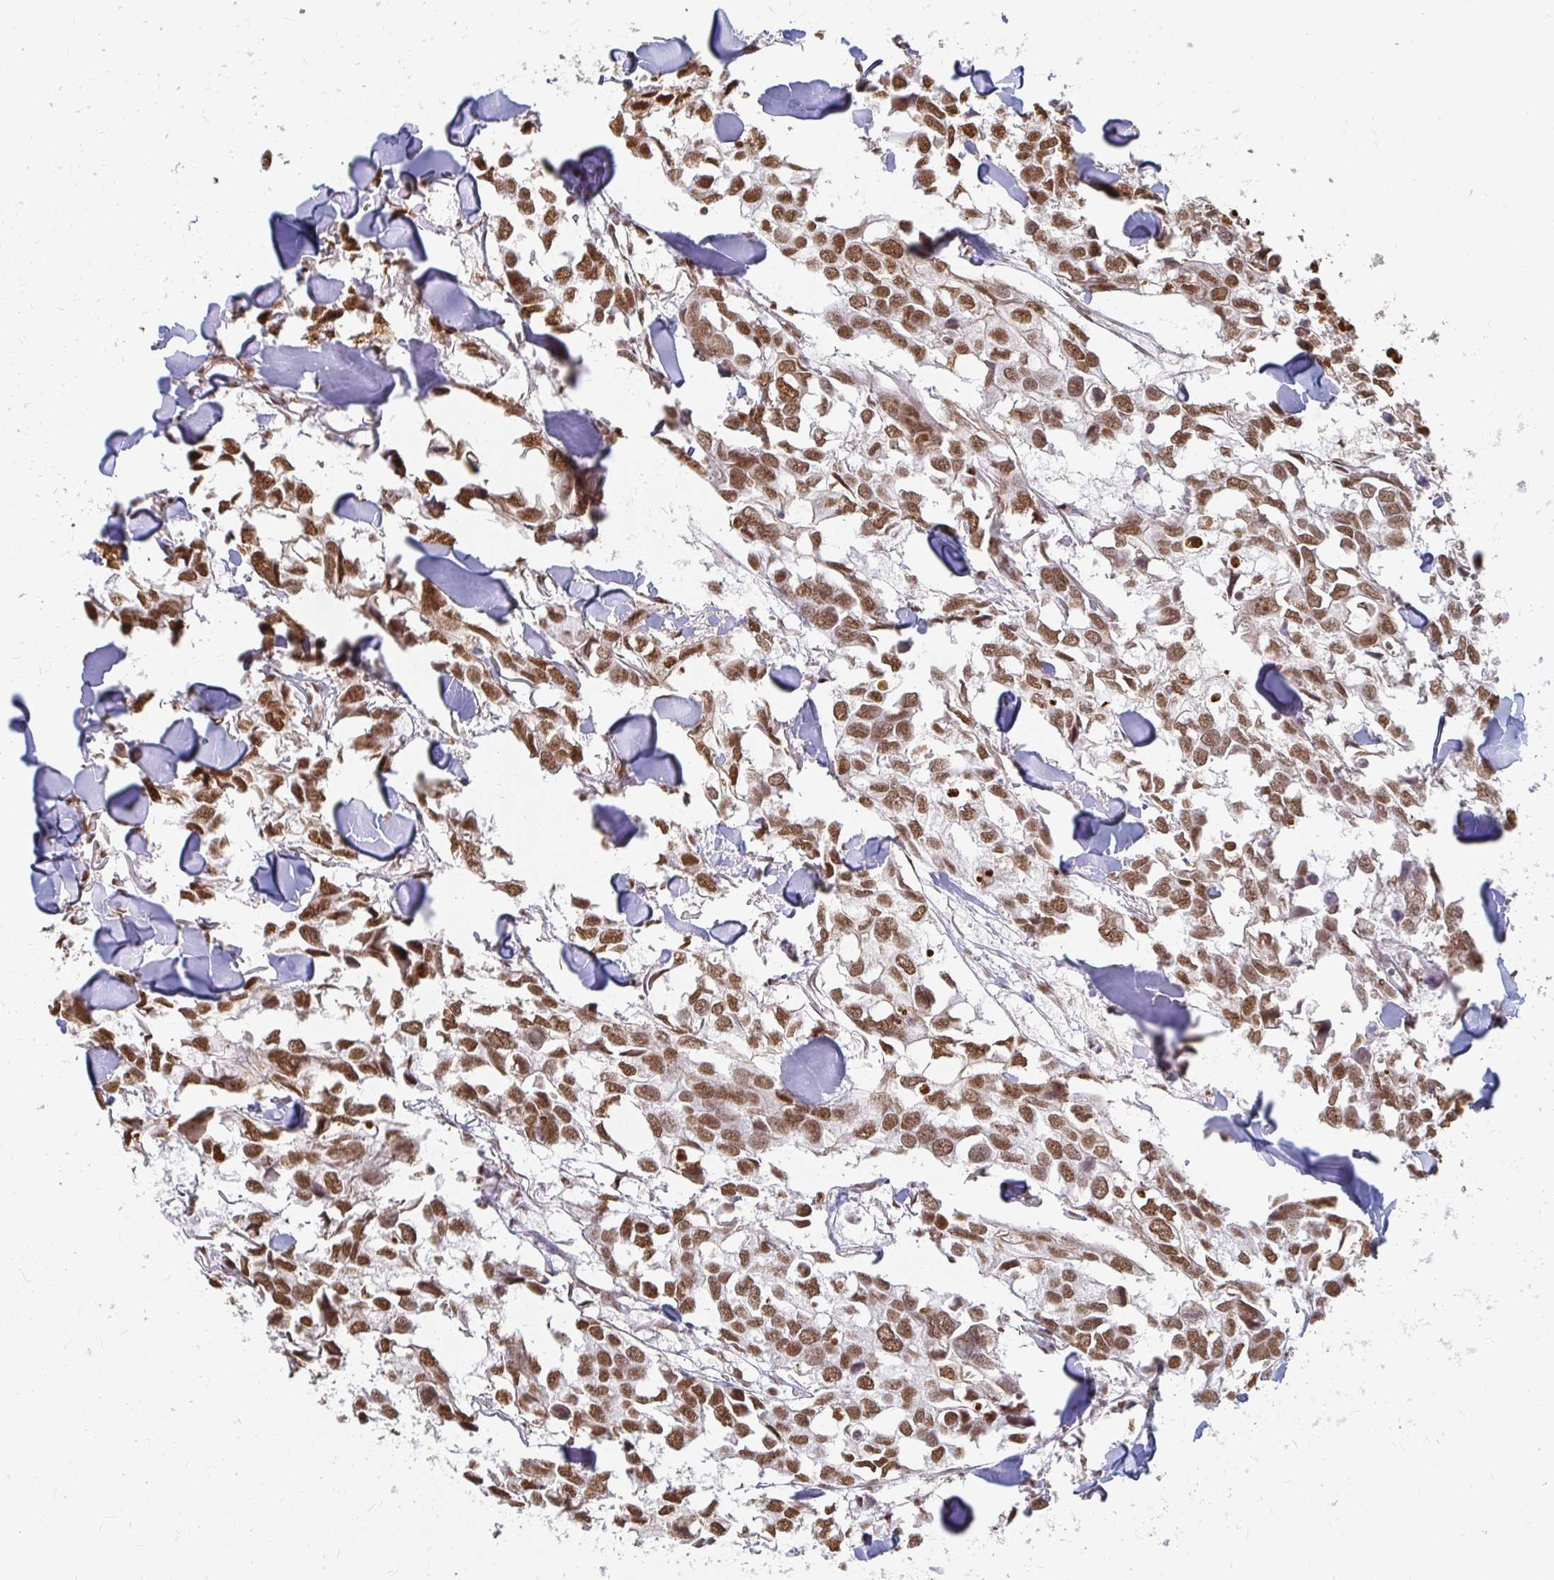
{"staining": {"intensity": "moderate", "quantity": ">75%", "location": "nuclear"}, "tissue": "breast cancer", "cell_type": "Tumor cells", "image_type": "cancer", "snomed": [{"axis": "morphology", "description": "Duct carcinoma"}, {"axis": "topography", "description": "Breast"}], "caption": "Immunohistochemistry staining of breast intraductal carcinoma, which reveals medium levels of moderate nuclear positivity in approximately >75% of tumor cells indicating moderate nuclear protein staining. The staining was performed using DAB (brown) for protein detection and nuclei were counterstained in hematoxylin (blue).", "gene": "HNRNPU", "patient": {"sex": "female", "age": 83}}